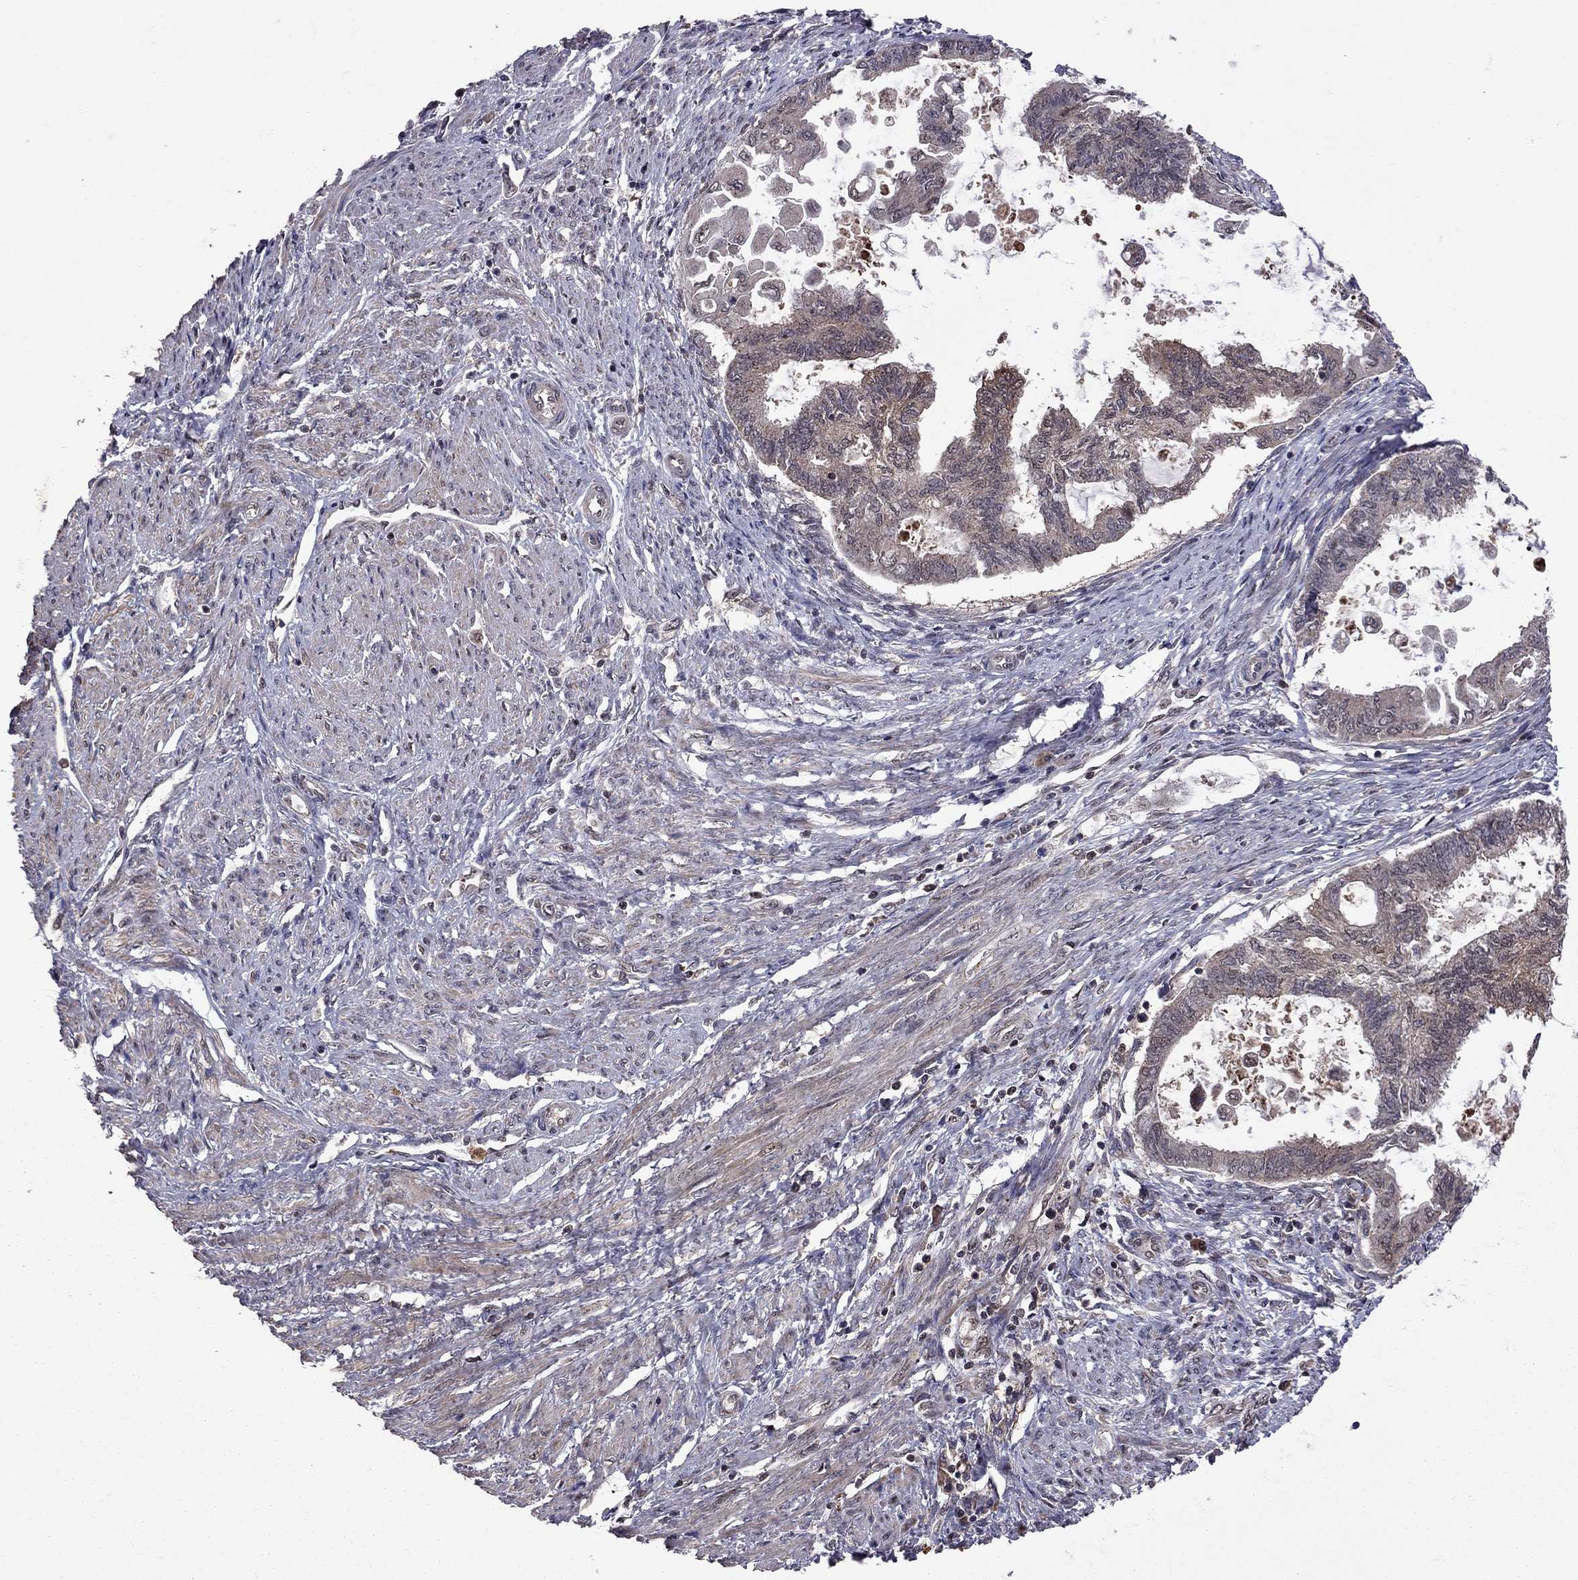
{"staining": {"intensity": "negative", "quantity": "none", "location": "none"}, "tissue": "endometrial cancer", "cell_type": "Tumor cells", "image_type": "cancer", "snomed": [{"axis": "morphology", "description": "Adenocarcinoma, NOS"}, {"axis": "topography", "description": "Endometrium"}], "caption": "Immunohistochemistry (IHC) image of neoplastic tissue: endometrial cancer (adenocarcinoma) stained with DAB demonstrates no significant protein positivity in tumor cells.", "gene": "IPP", "patient": {"sex": "female", "age": 86}}